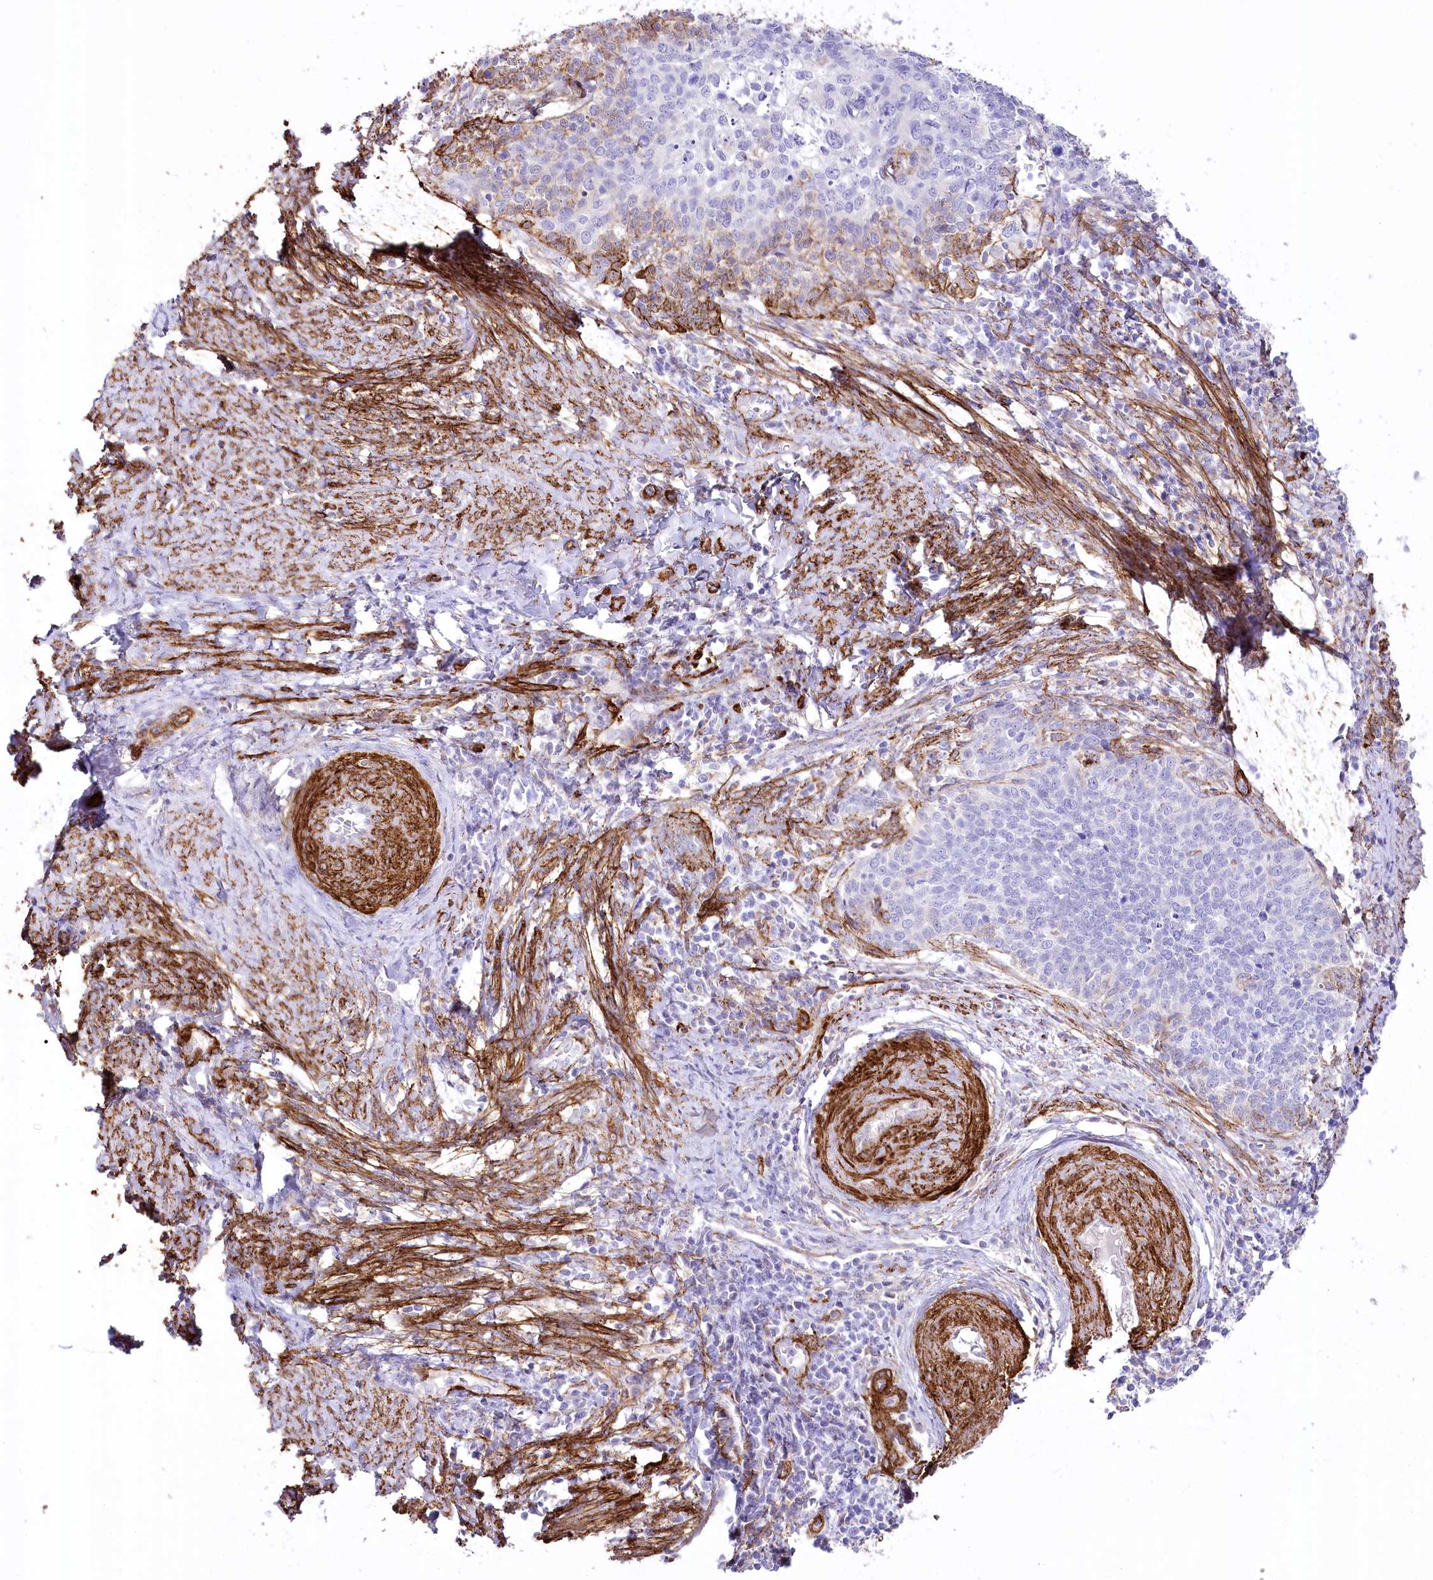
{"staining": {"intensity": "negative", "quantity": "none", "location": "none"}, "tissue": "cervical cancer", "cell_type": "Tumor cells", "image_type": "cancer", "snomed": [{"axis": "morphology", "description": "Squamous cell carcinoma, NOS"}, {"axis": "topography", "description": "Cervix"}], "caption": "Squamous cell carcinoma (cervical) was stained to show a protein in brown. There is no significant staining in tumor cells.", "gene": "SYNPO2", "patient": {"sex": "female", "age": 39}}